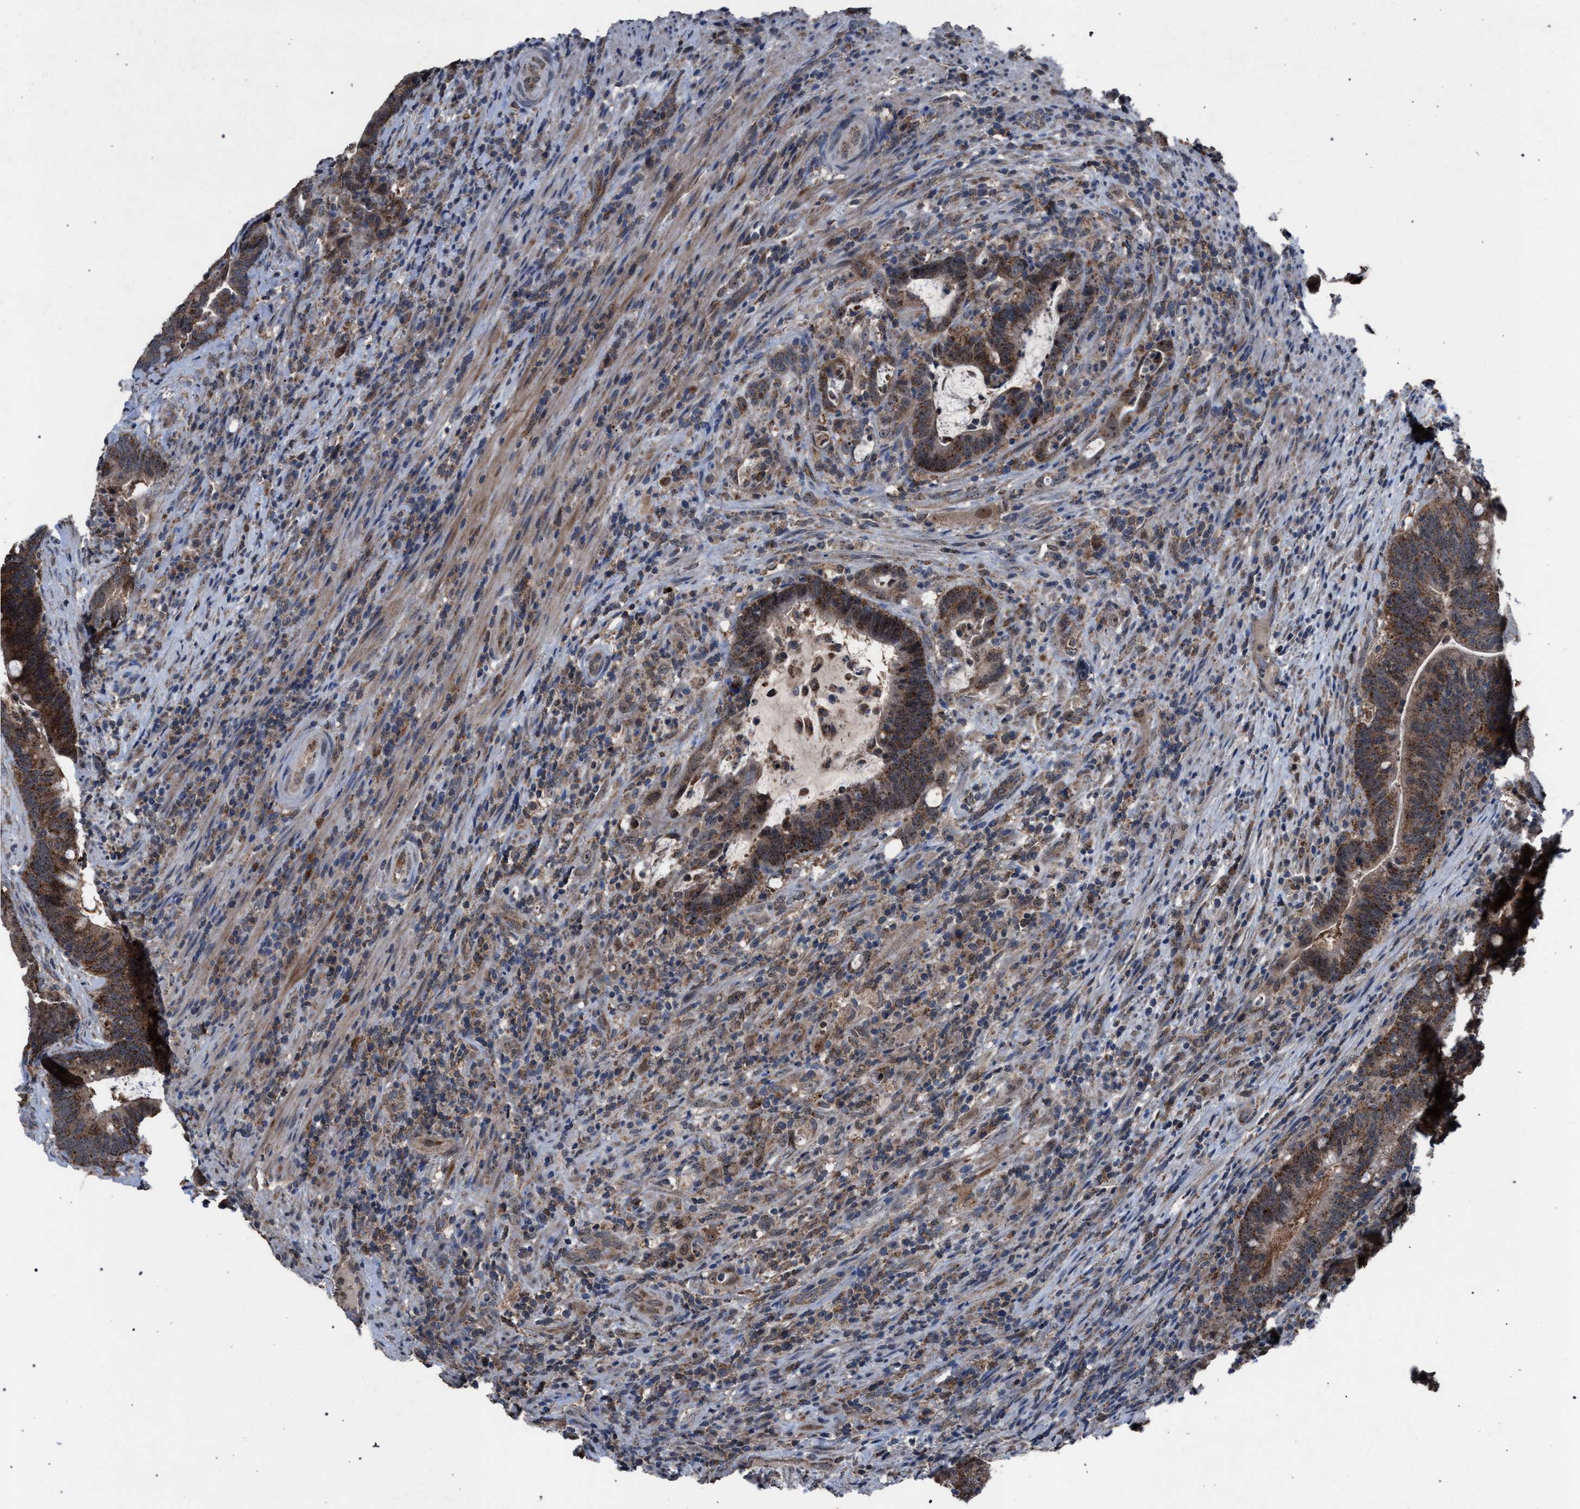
{"staining": {"intensity": "moderate", "quantity": ">75%", "location": "cytoplasmic/membranous"}, "tissue": "colorectal cancer", "cell_type": "Tumor cells", "image_type": "cancer", "snomed": [{"axis": "morphology", "description": "Adenocarcinoma, NOS"}, {"axis": "topography", "description": "Colon"}], "caption": "DAB (3,3'-diaminobenzidine) immunohistochemical staining of colorectal cancer (adenocarcinoma) reveals moderate cytoplasmic/membranous protein staining in about >75% of tumor cells.", "gene": "HSD17B4", "patient": {"sex": "female", "age": 66}}